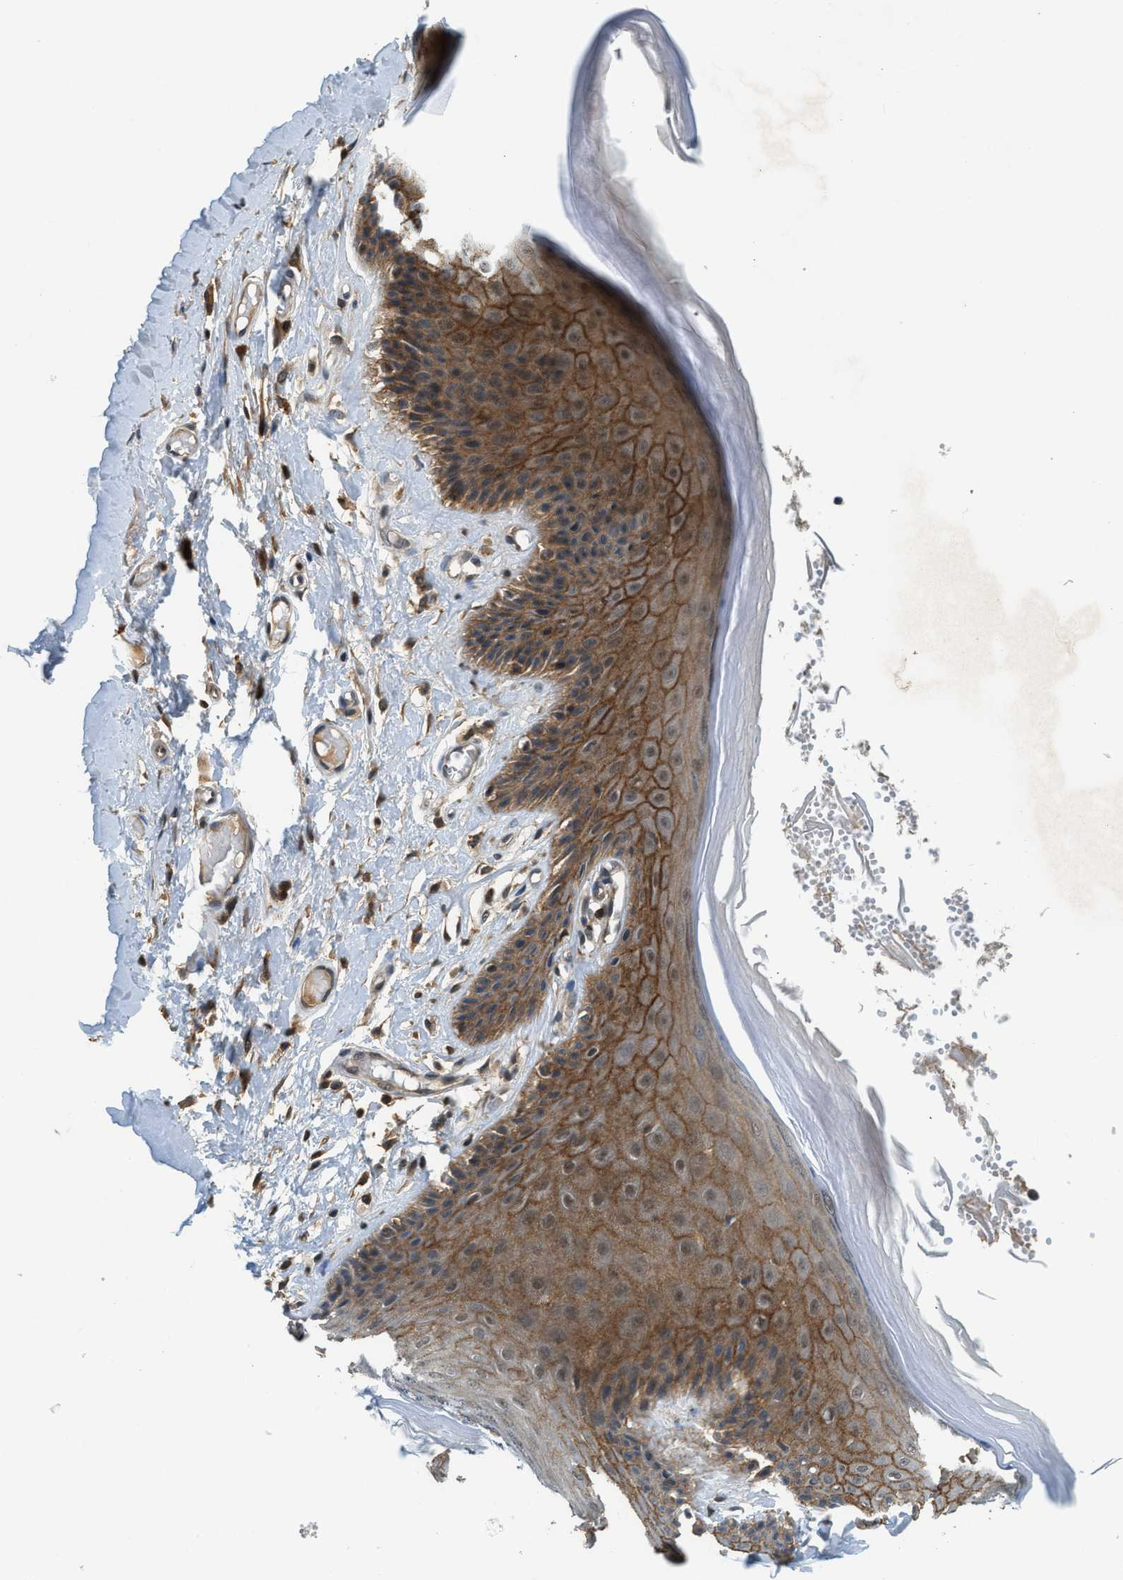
{"staining": {"intensity": "moderate", "quantity": "25%-75%", "location": "cytoplasmic/membranous"}, "tissue": "skin", "cell_type": "Epidermal cells", "image_type": "normal", "snomed": [{"axis": "morphology", "description": "Normal tissue, NOS"}, {"axis": "topography", "description": "Vulva"}], "caption": "Protein expression analysis of normal skin demonstrates moderate cytoplasmic/membranous staining in about 25%-75% of epidermal cells.", "gene": "GMPPB", "patient": {"sex": "female", "age": 73}}